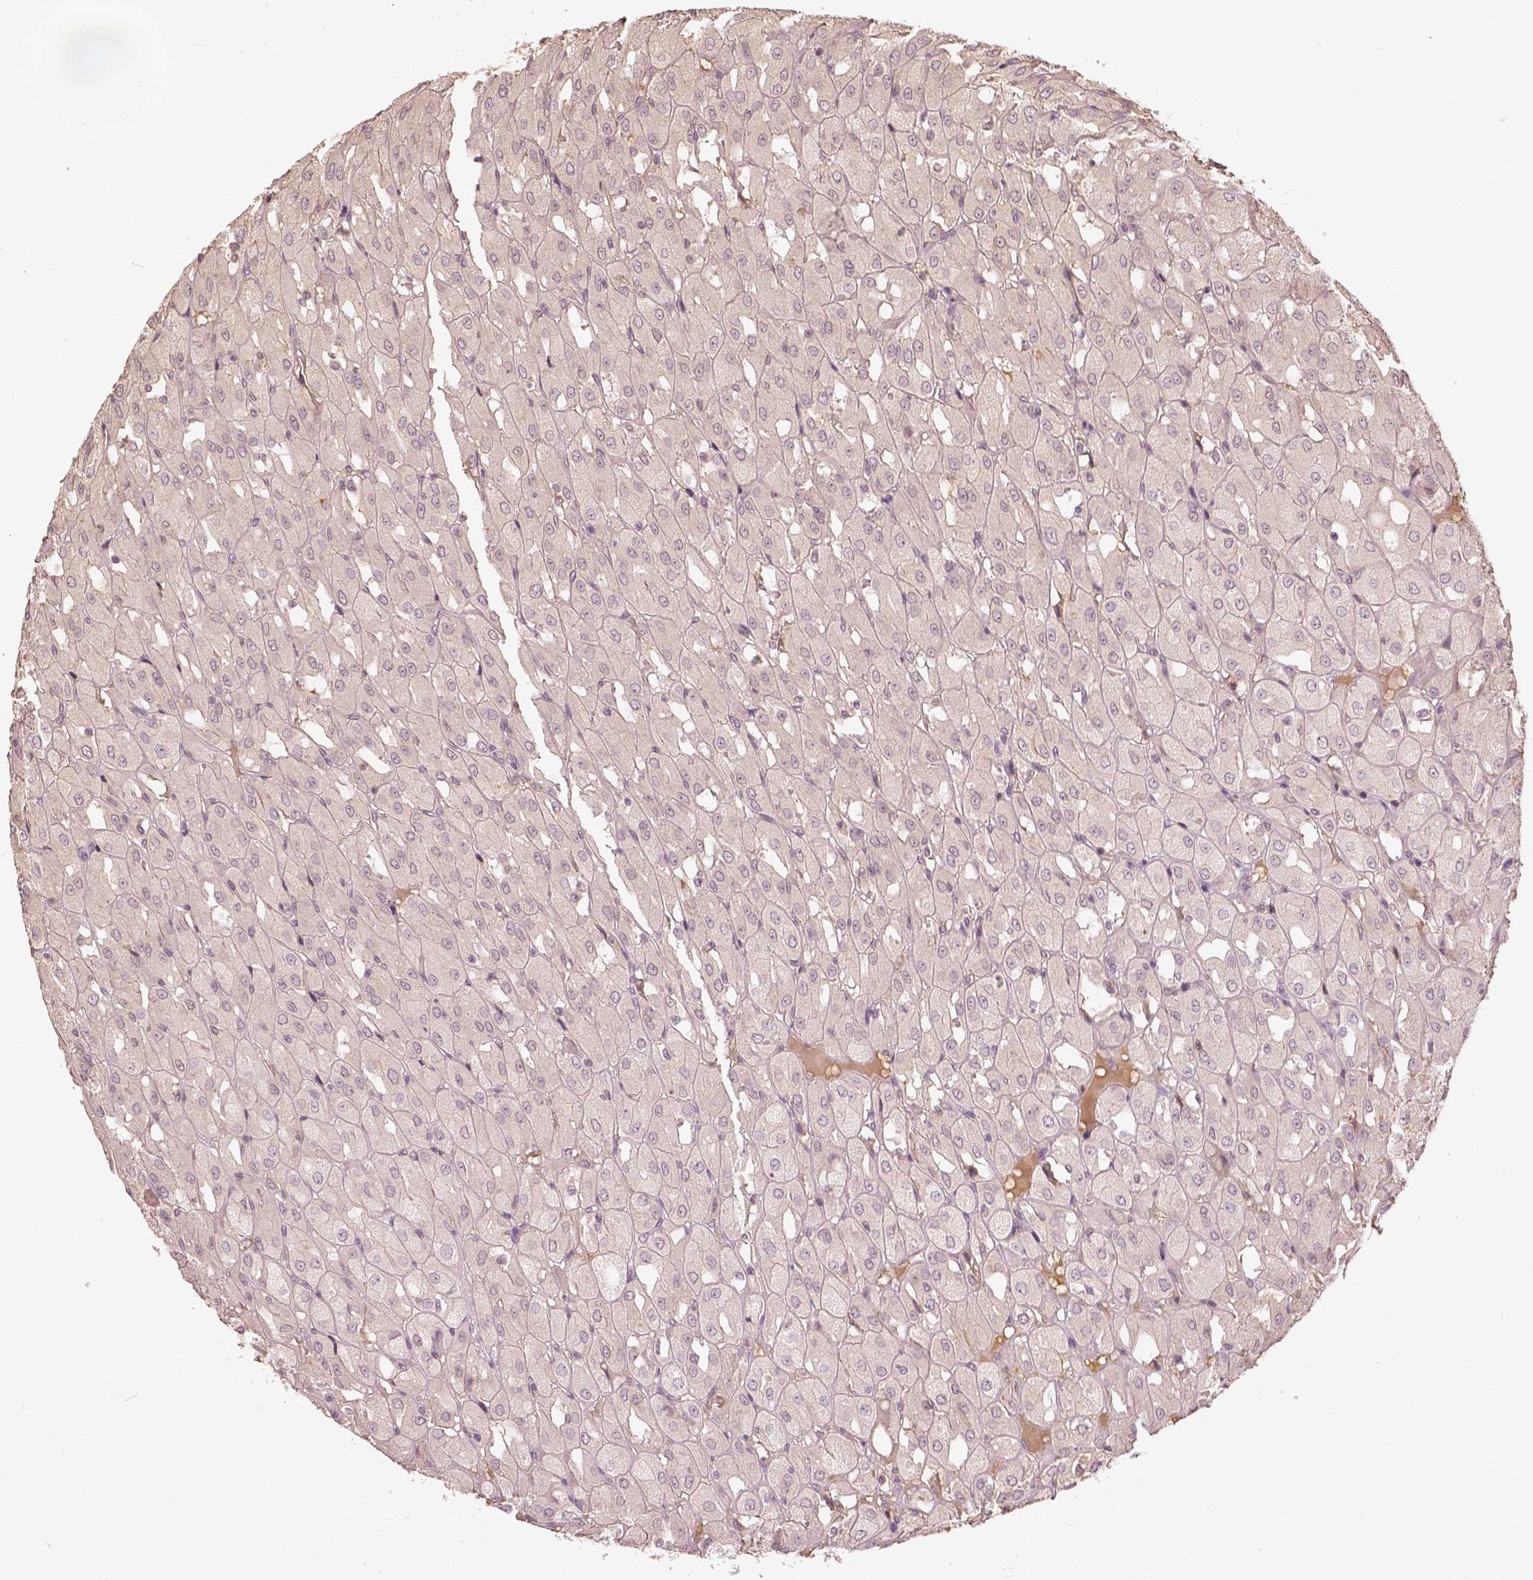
{"staining": {"intensity": "negative", "quantity": "none", "location": "none"}, "tissue": "renal cancer", "cell_type": "Tumor cells", "image_type": "cancer", "snomed": [{"axis": "morphology", "description": "Adenocarcinoma, NOS"}, {"axis": "topography", "description": "Kidney"}], "caption": "An IHC histopathology image of renal cancer is shown. There is no staining in tumor cells of renal cancer.", "gene": "ANGPTL4", "patient": {"sex": "male", "age": 72}}